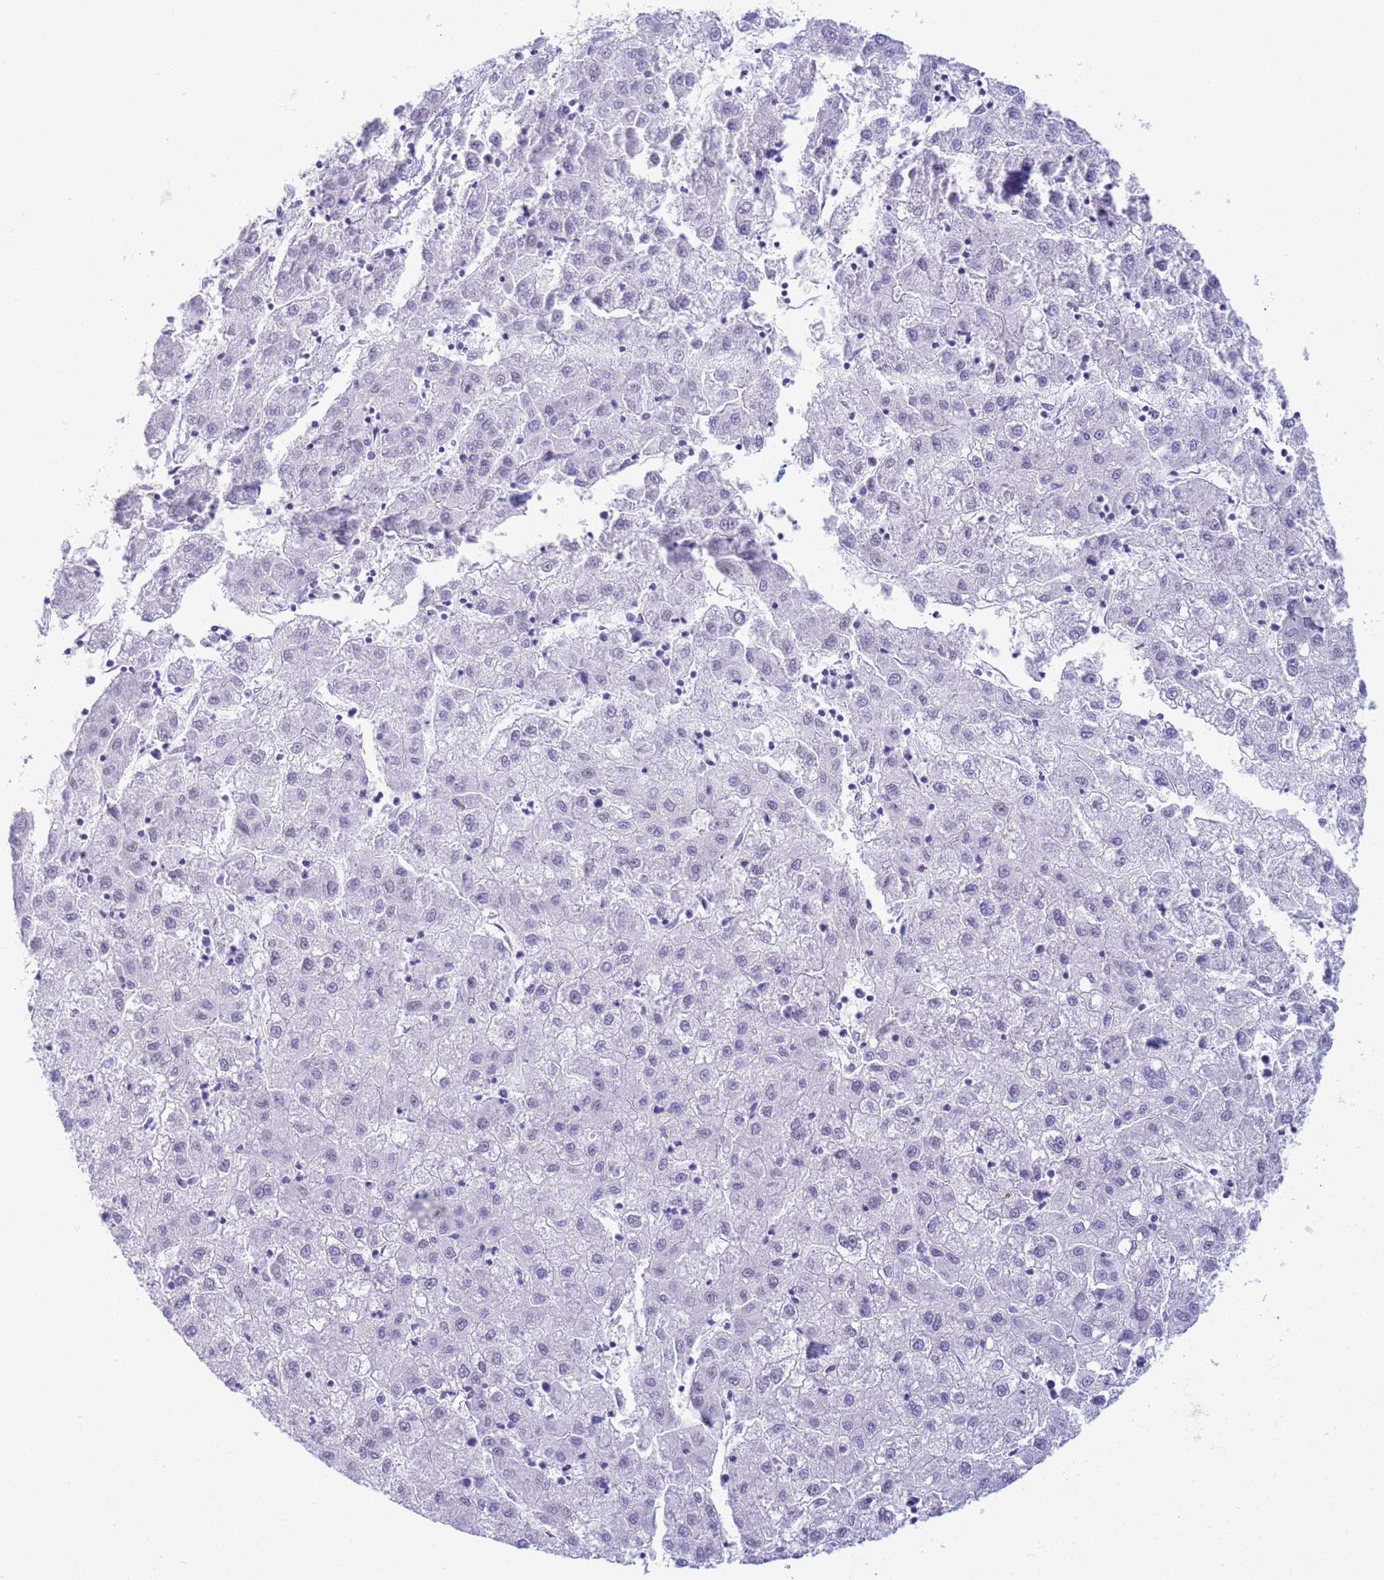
{"staining": {"intensity": "negative", "quantity": "none", "location": "none"}, "tissue": "liver cancer", "cell_type": "Tumor cells", "image_type": "cancer", "snomed": [{"axis": "morphology", "description": "Carcinoma, Hepatocellular, NOS"}, {"axis": "topography", "description": "Liver"}], "caption": "The photomicrograph exhibits no significant expression in tumor cells of liver cancer (hepatocellular carcinoma).", "gene": "SNX20", "patient": {"sex": "male", "age": 72}}